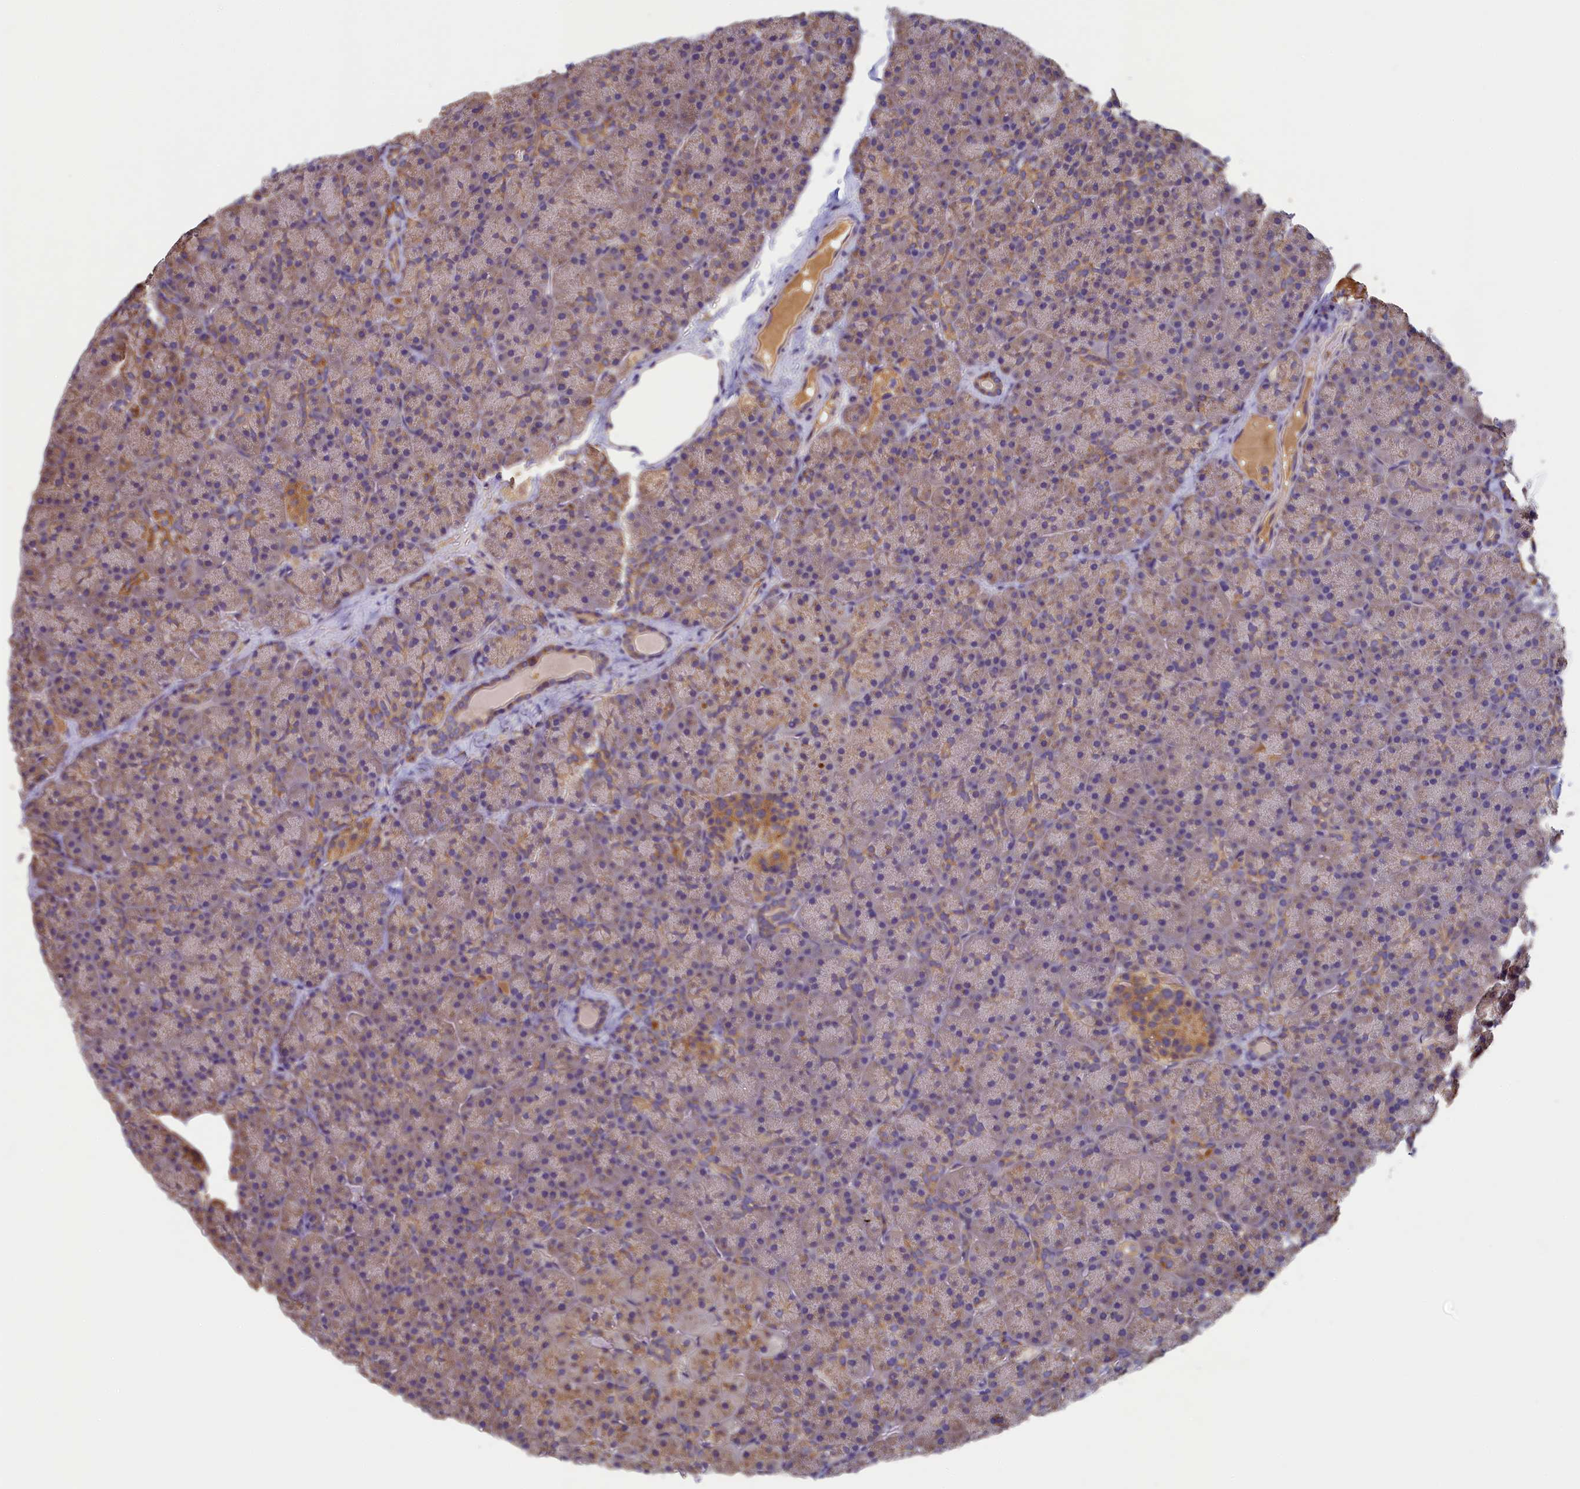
{"staining": {"intensity": "moderate", "quantity": "<25%", "location": "cytoplasmic/membranous"}, "tissue": "pancreas", "cell_type": "Exocrine glandular cells", "image_type": "normal", "snomed": [{"axis": "morphology", "description": "Normal tissue, NOS"}, {"axis": "topography", "description": "Pancreas"}], "caption": "About <25% of exocrine glandular cells in unremarkable pancreas show moderate cytoplasmic/membranous protein staining as visualized by brown immunohistochemical staining.", "gene": "SEC31B", "patient": {"sex": "male", "age": 36}}